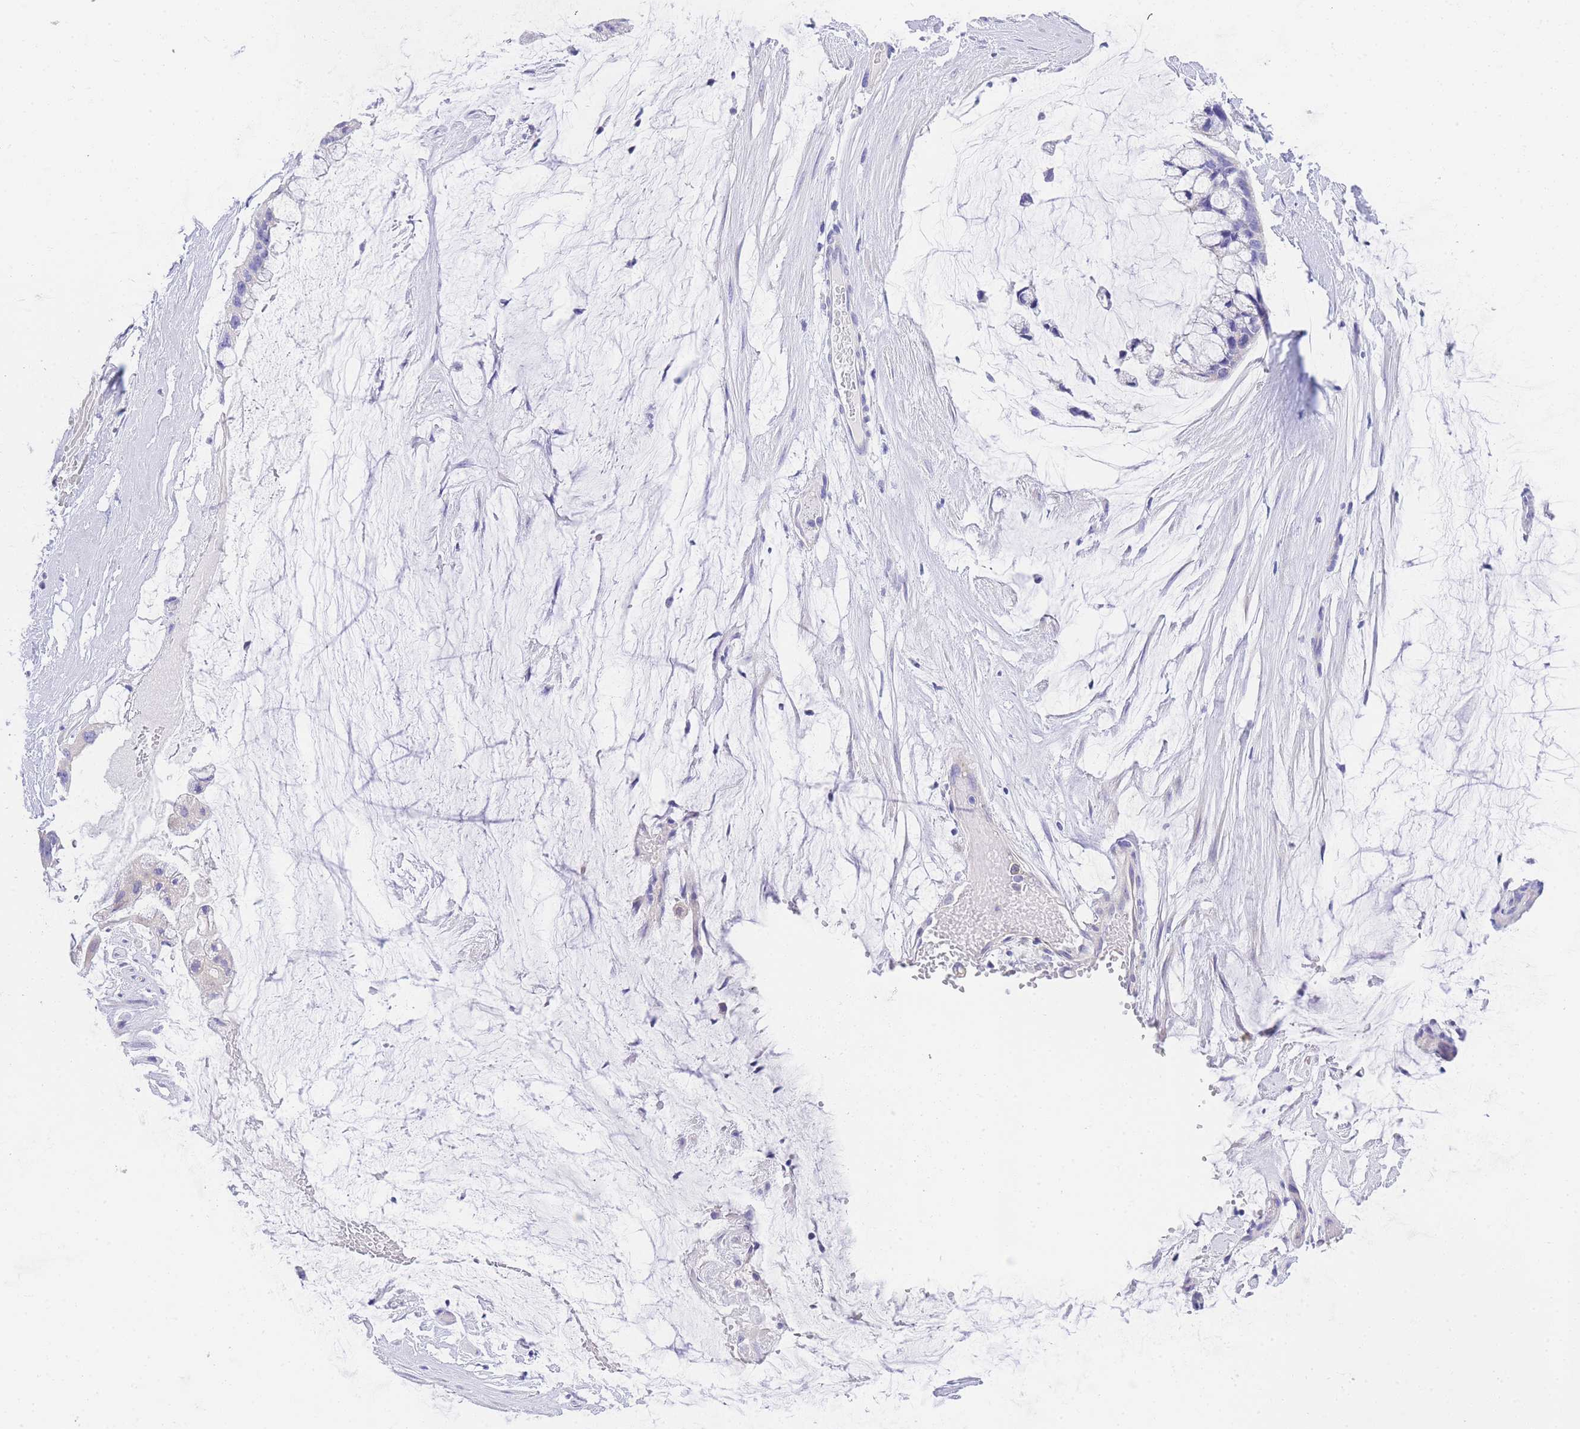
{"staining": {"intensity": "negative", "quantity": "none", "location": "none"}, "tissue": "ovarian cancer", "cell_type": "Tumor cells", "image_type": "cancer", "snomed": [{"axis": "morphology", "description": "Cystadenocarcinoma, mucinous, NOS"}, {"axis": "topography", "description": "Ovary"}], "caption": "IHC of human ovarian cancer (mucinous cystadenocarcinoma) exhibits no staining in tumor cells. (Stains: DAB IHC with hematoxylin counter stain, Microscopy: brightfield microscopy at high magnification).", "gene": "EPN2", "patient": {"sex": "female", "age": 39}}